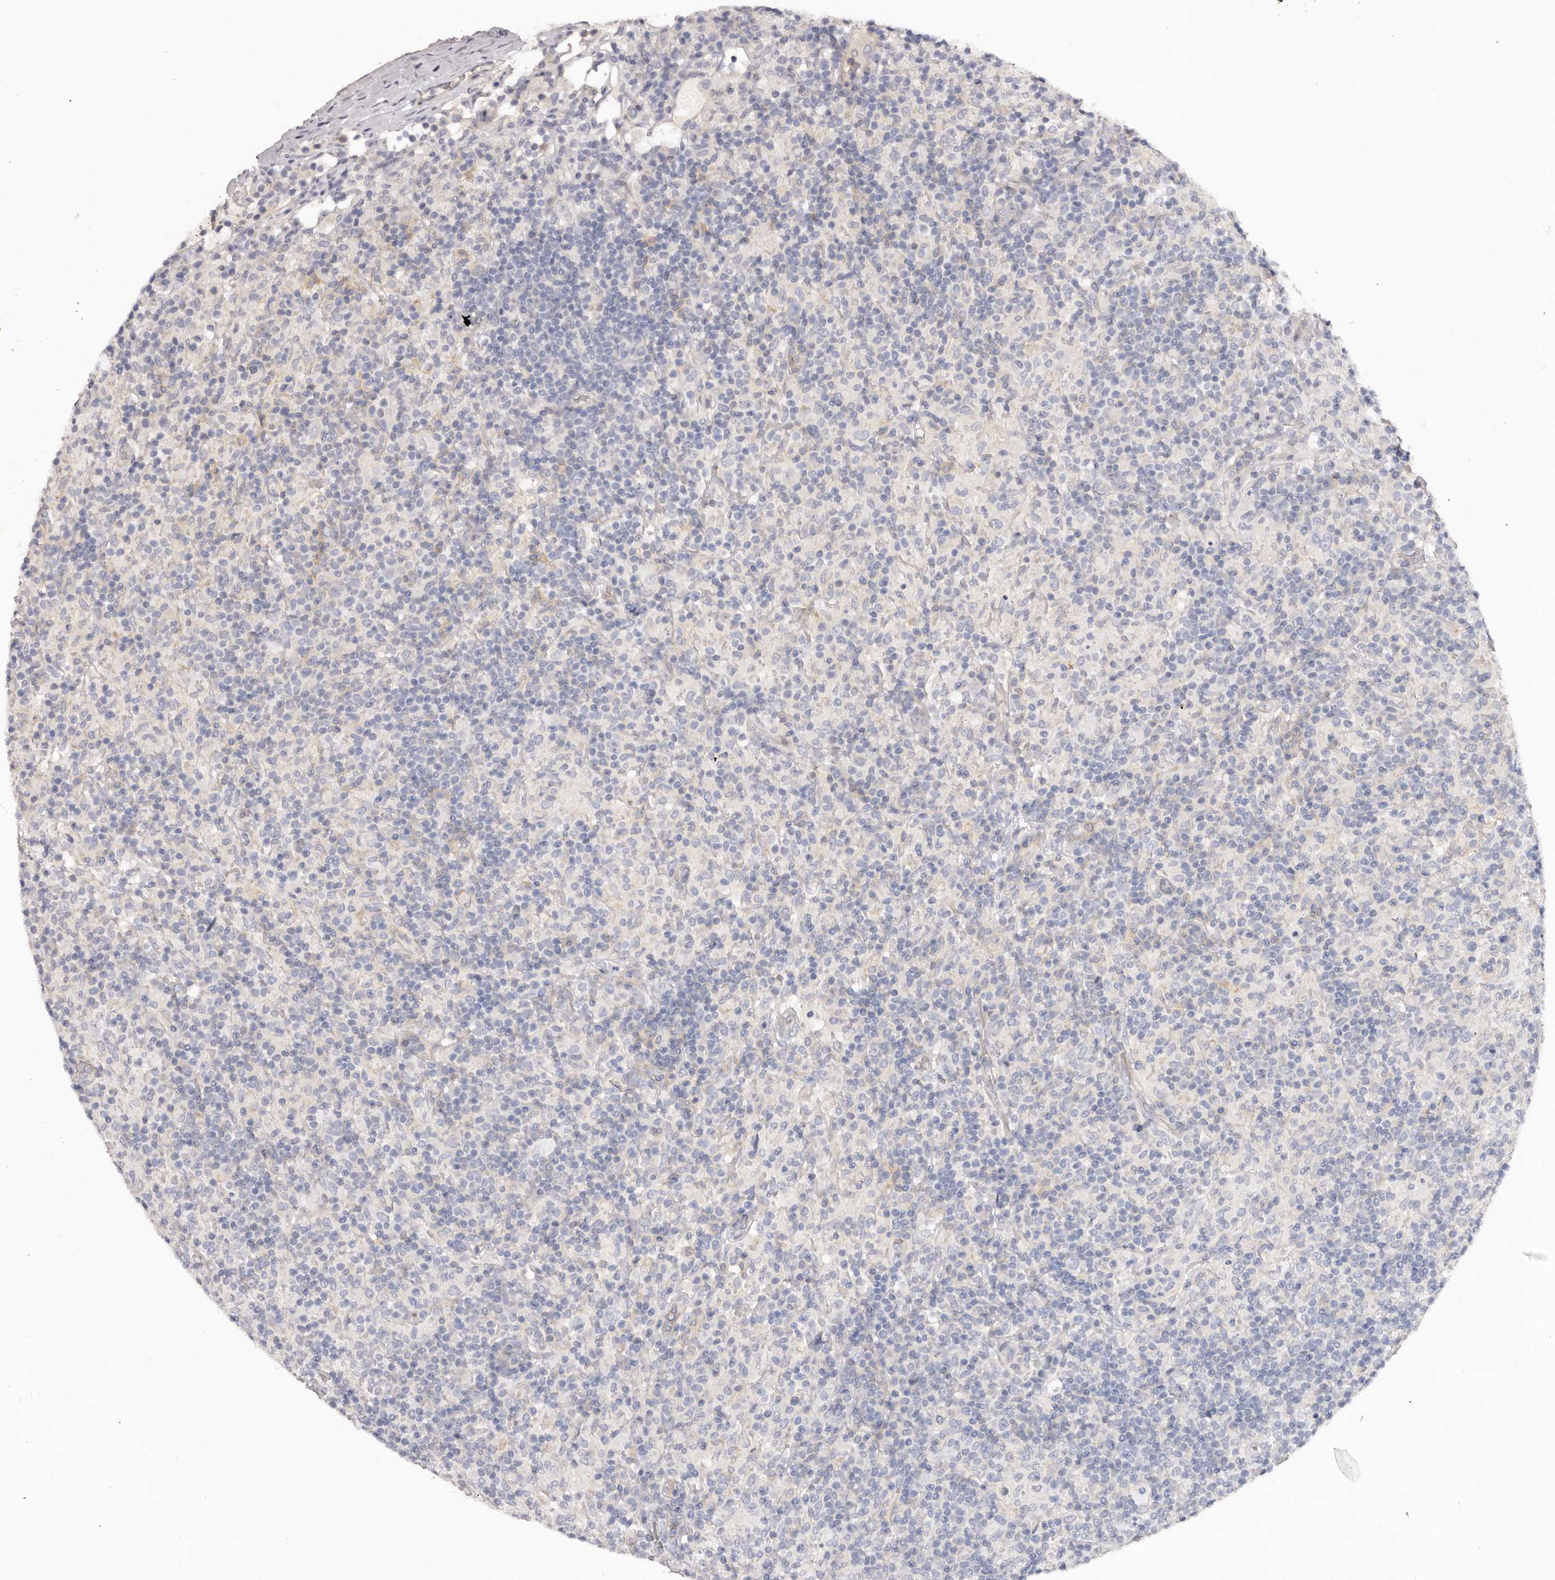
{"staining": {"intensity": "negative", "quantity": "none", "location": "none"}, "tissue": "lymphoma", "cell_type": "Tumor cells", "image_type": "cancer", "snomed": [{"axis": "morphology", "description": "Hodgkin's disease, NOS"}, {"axis": "topography", "description": "Lymph node"}], "caption": "This is an IHC micrograph of lymphoma. There is no expression in tumor cells.", "gene": "DMRT2", "patient": {"sex": "male", "age": 70}}